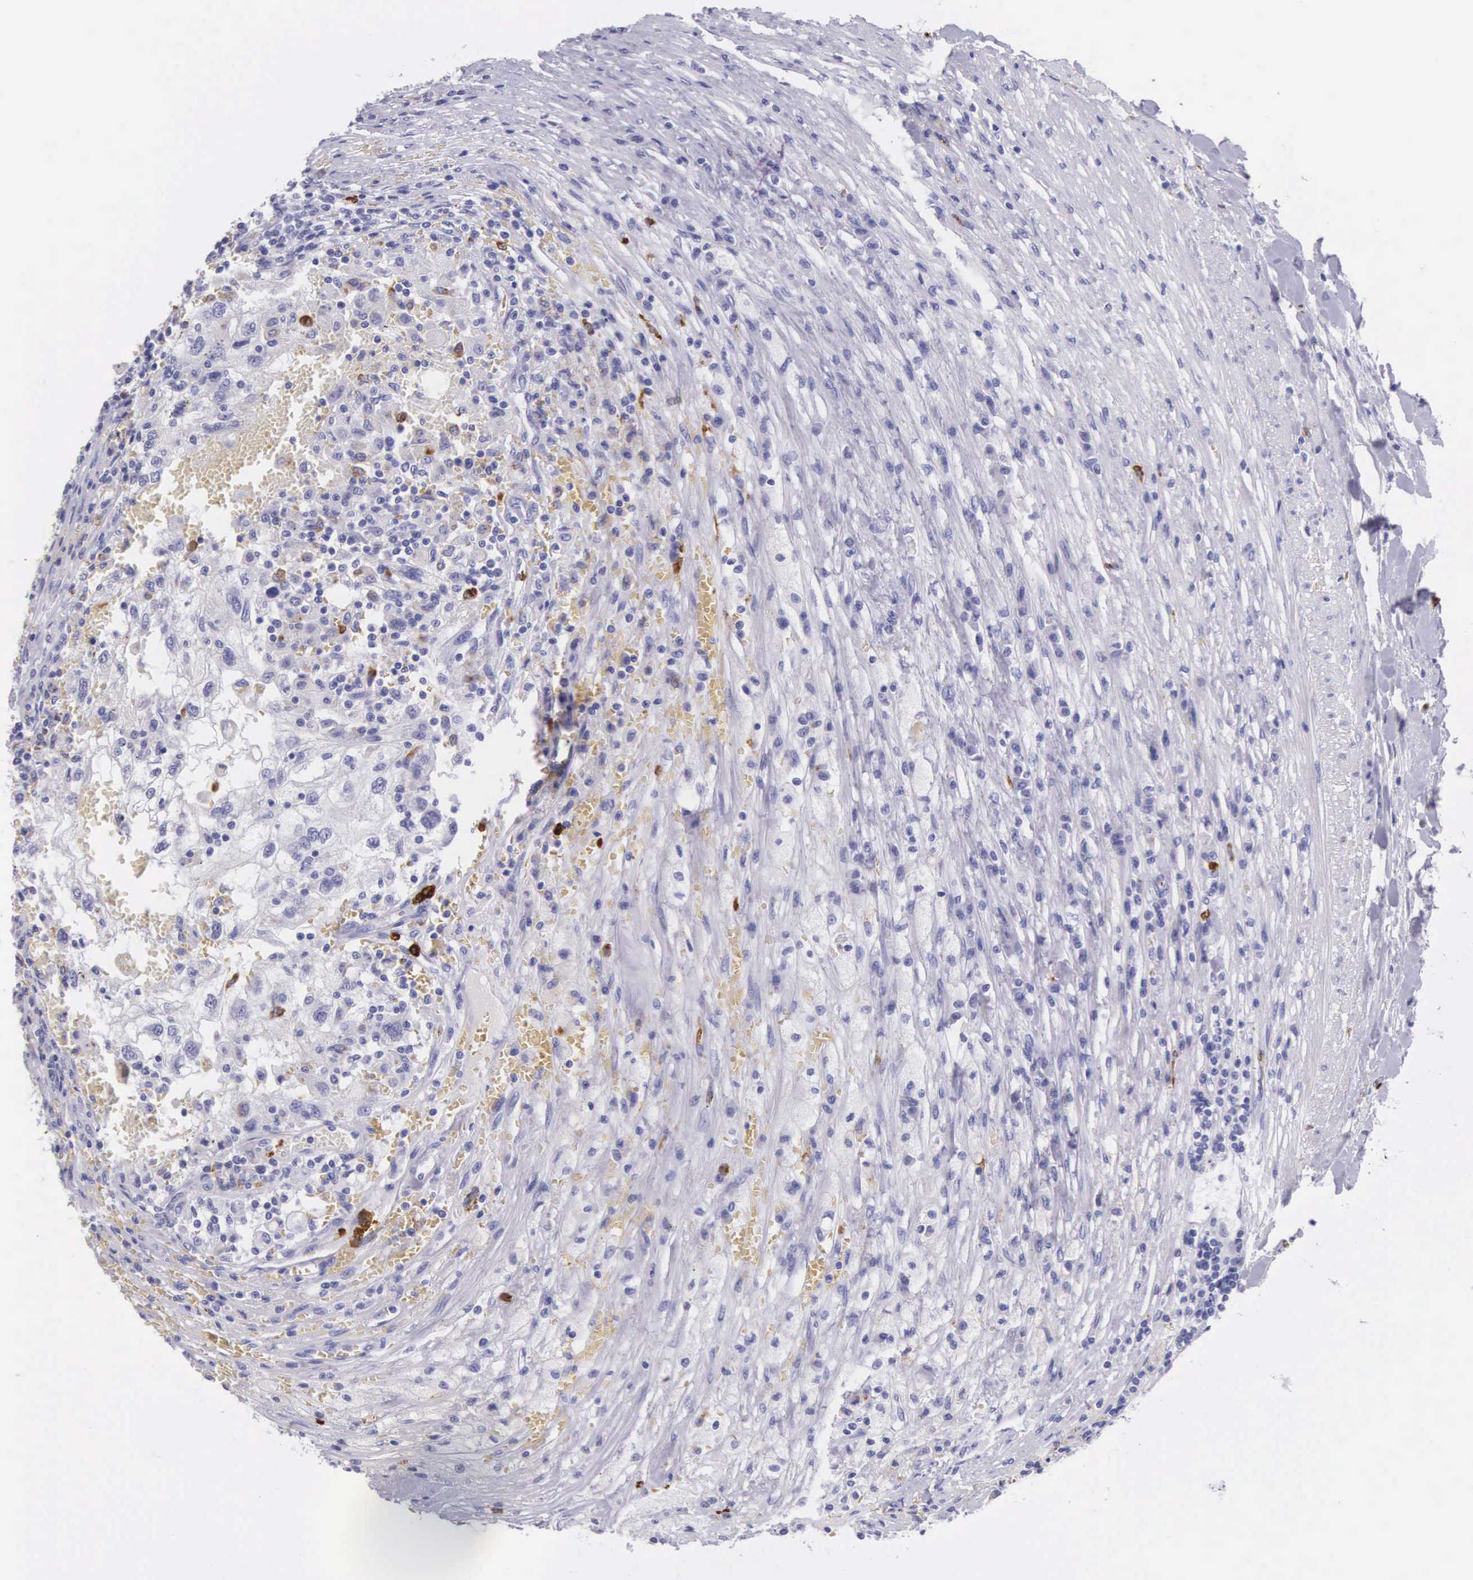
{"staining": {"intensity": "negative", "quantity": "none", "location": "none"}, "tissue": "renal cancer", "cell_type": "Tumor cells", "image_type": "cancer", "snomed": [{"axis": "morphology", "description": "Normal tissue, NOS"}, {"axis": "morphology", "description": "Adenocarcinoma, NOS"}, {"axis": "topography", "description": "Kidney"}], "caption": "The histopathology image displays no staining of tumor cells in renal adenocarcinoma. The staining was performed using DAB (3,3'-diaminobenzidine) to visualize the protein expression in brown, while the nuclei were stained in blue with hematoxylin (Magnification: 20x).", "gene": "FCN1", "patient": {"sex": "male", "age": 71}}